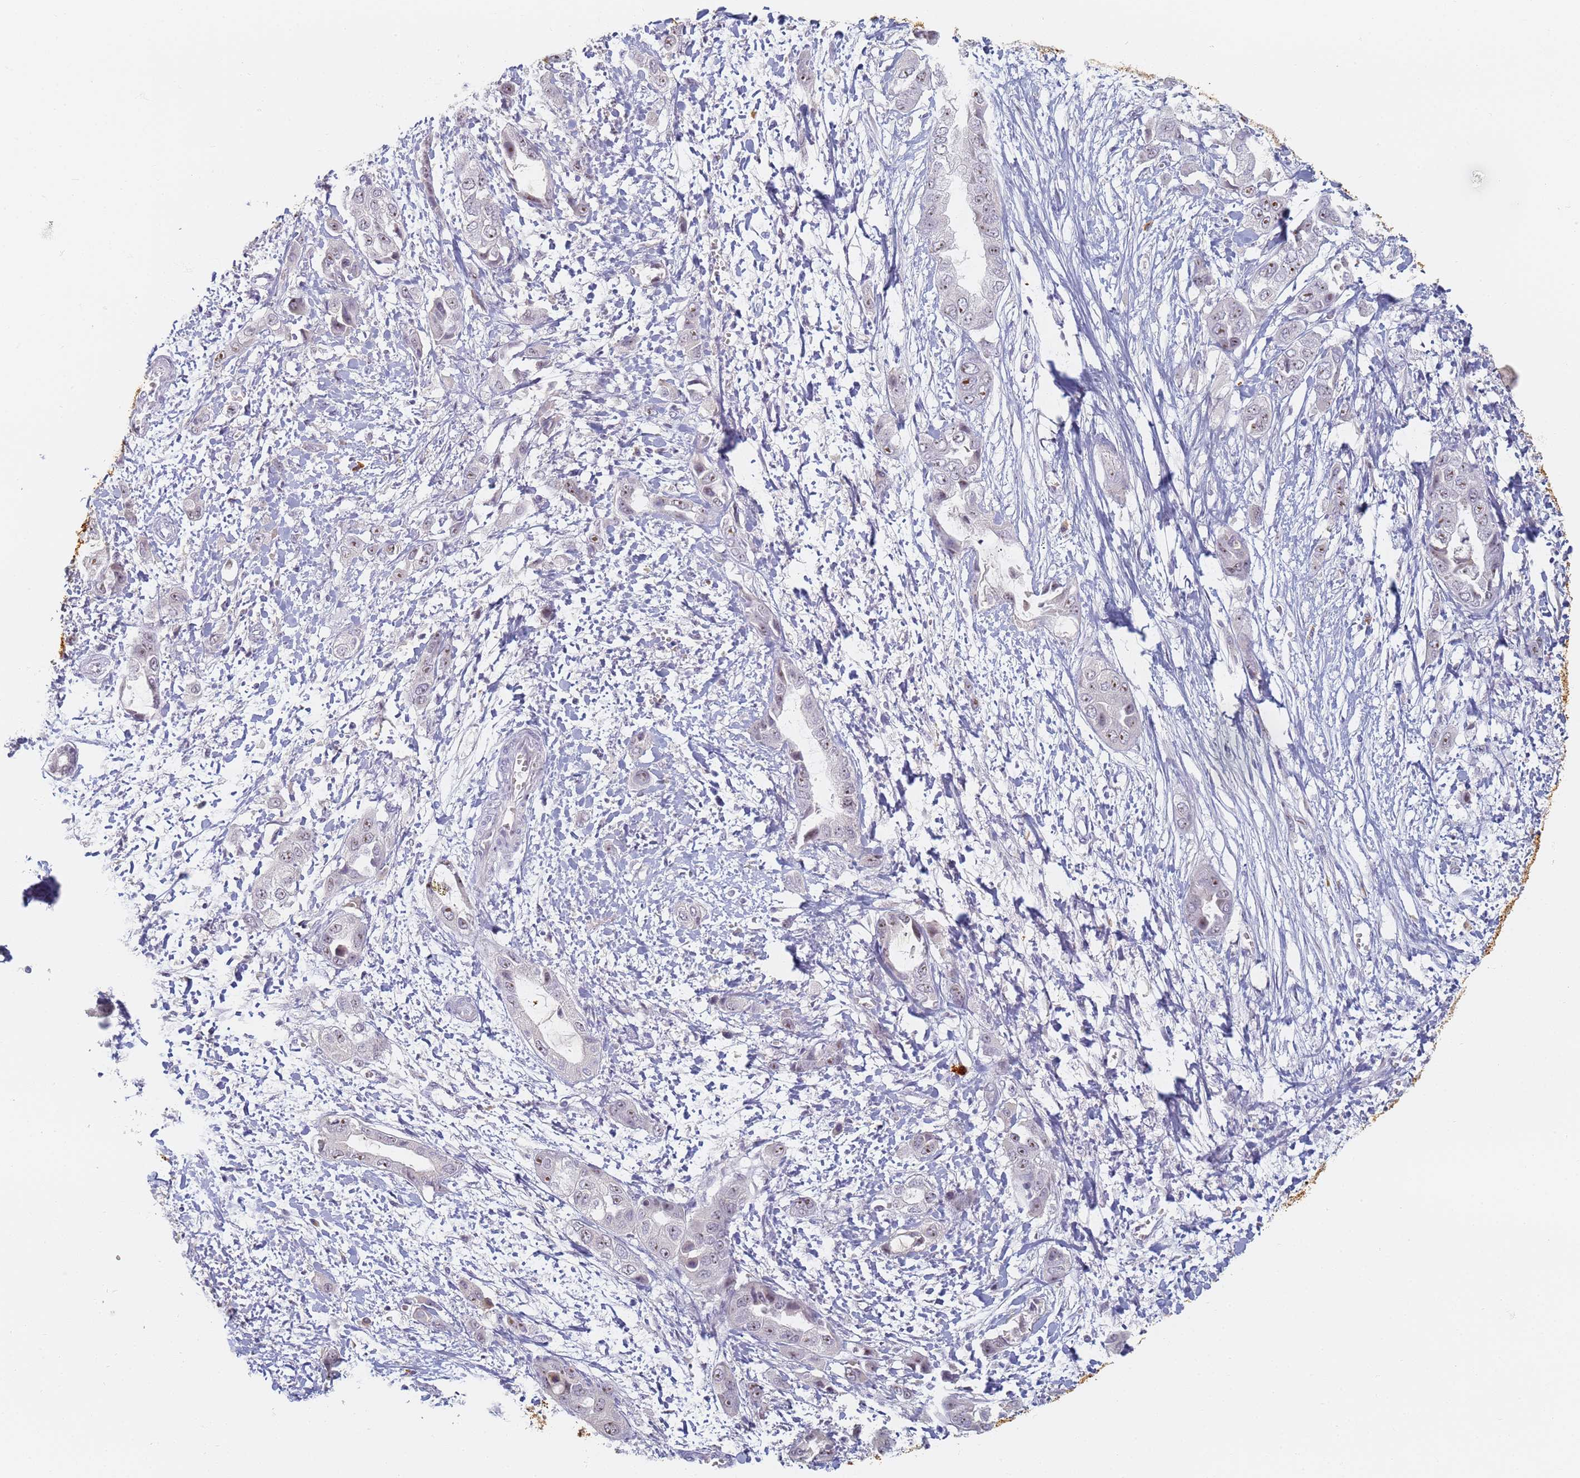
{"staining": {"intensity": "weak", "quantity": "<25%", "location": "nuclear"}, "tissue": "liver cancer", "cell_type": "Tumor cells", "image_type": "cancer", "snomed": [{"axis": "morphology", "description": "Cholangiocarcinoma"}, {"axis": "topography", "description": "Liver"}], "caption": "This is a histopathology image of immunohistochemistry staining of liver cancer, which shows no expression in tumor cells. (Immunohistochemistry (ihc), brightfield microscopy, high magnification).", "gene": "SLC38A9", "patient": {"sex": "female", "age": 52}}